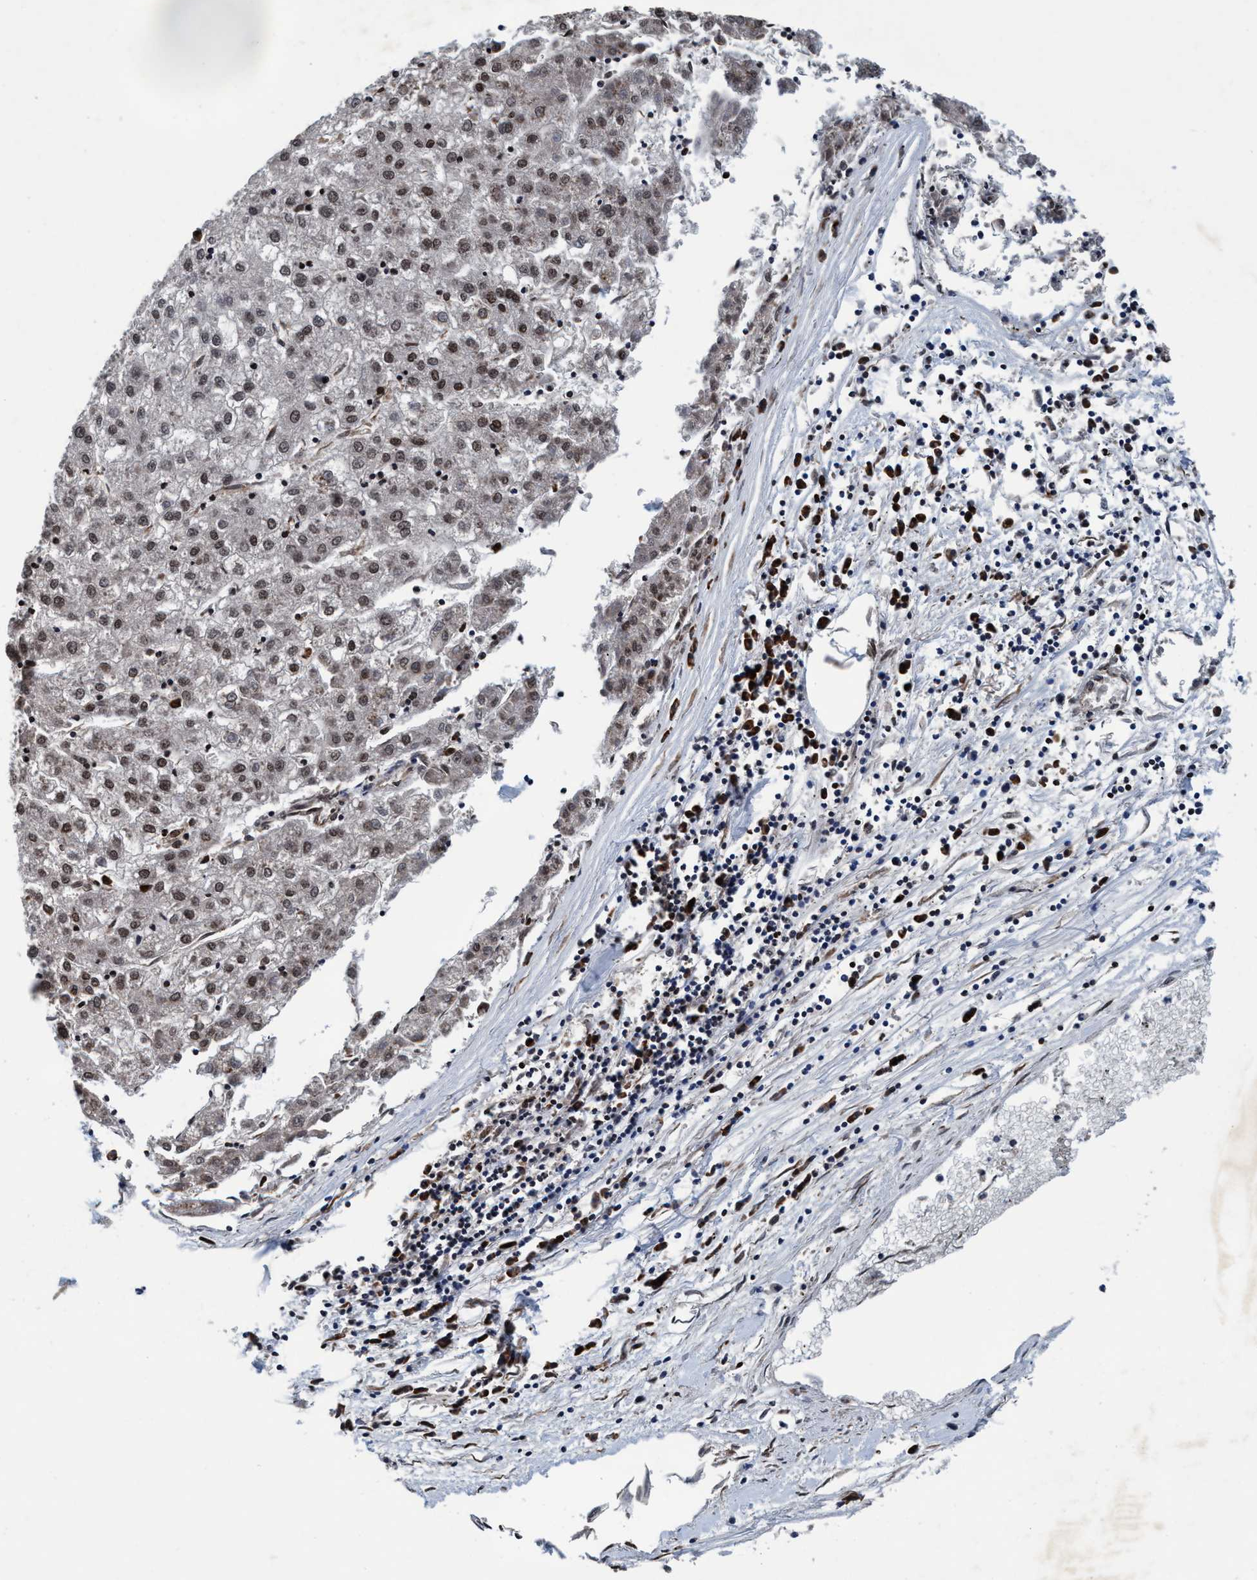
{"staining": {"intensity": "moderate", "quantity": "25%-75%", "location": "nuclear"}, "tissue": "liver cancer", "cell_type": "Tumor cells", "image_type": "cancer", "snomed": [{"axis": "morphology", "description": "Carcinoma, Hepatocellular, NOS"}, {"axis": "topography", "description": "Liver"}], "caption": "Liver cancer (hepatocellular carcinoma) stained with IHC demonstrates moderate nuclear staining in about 25%-75% of tumor cells. The staining was performed using DAB, with brown indicating positive protein expression. Nuclei are stained blue with hematoxylin.", "gene": "ENDOG", "patient": {"sex": "male", "age": 72}}